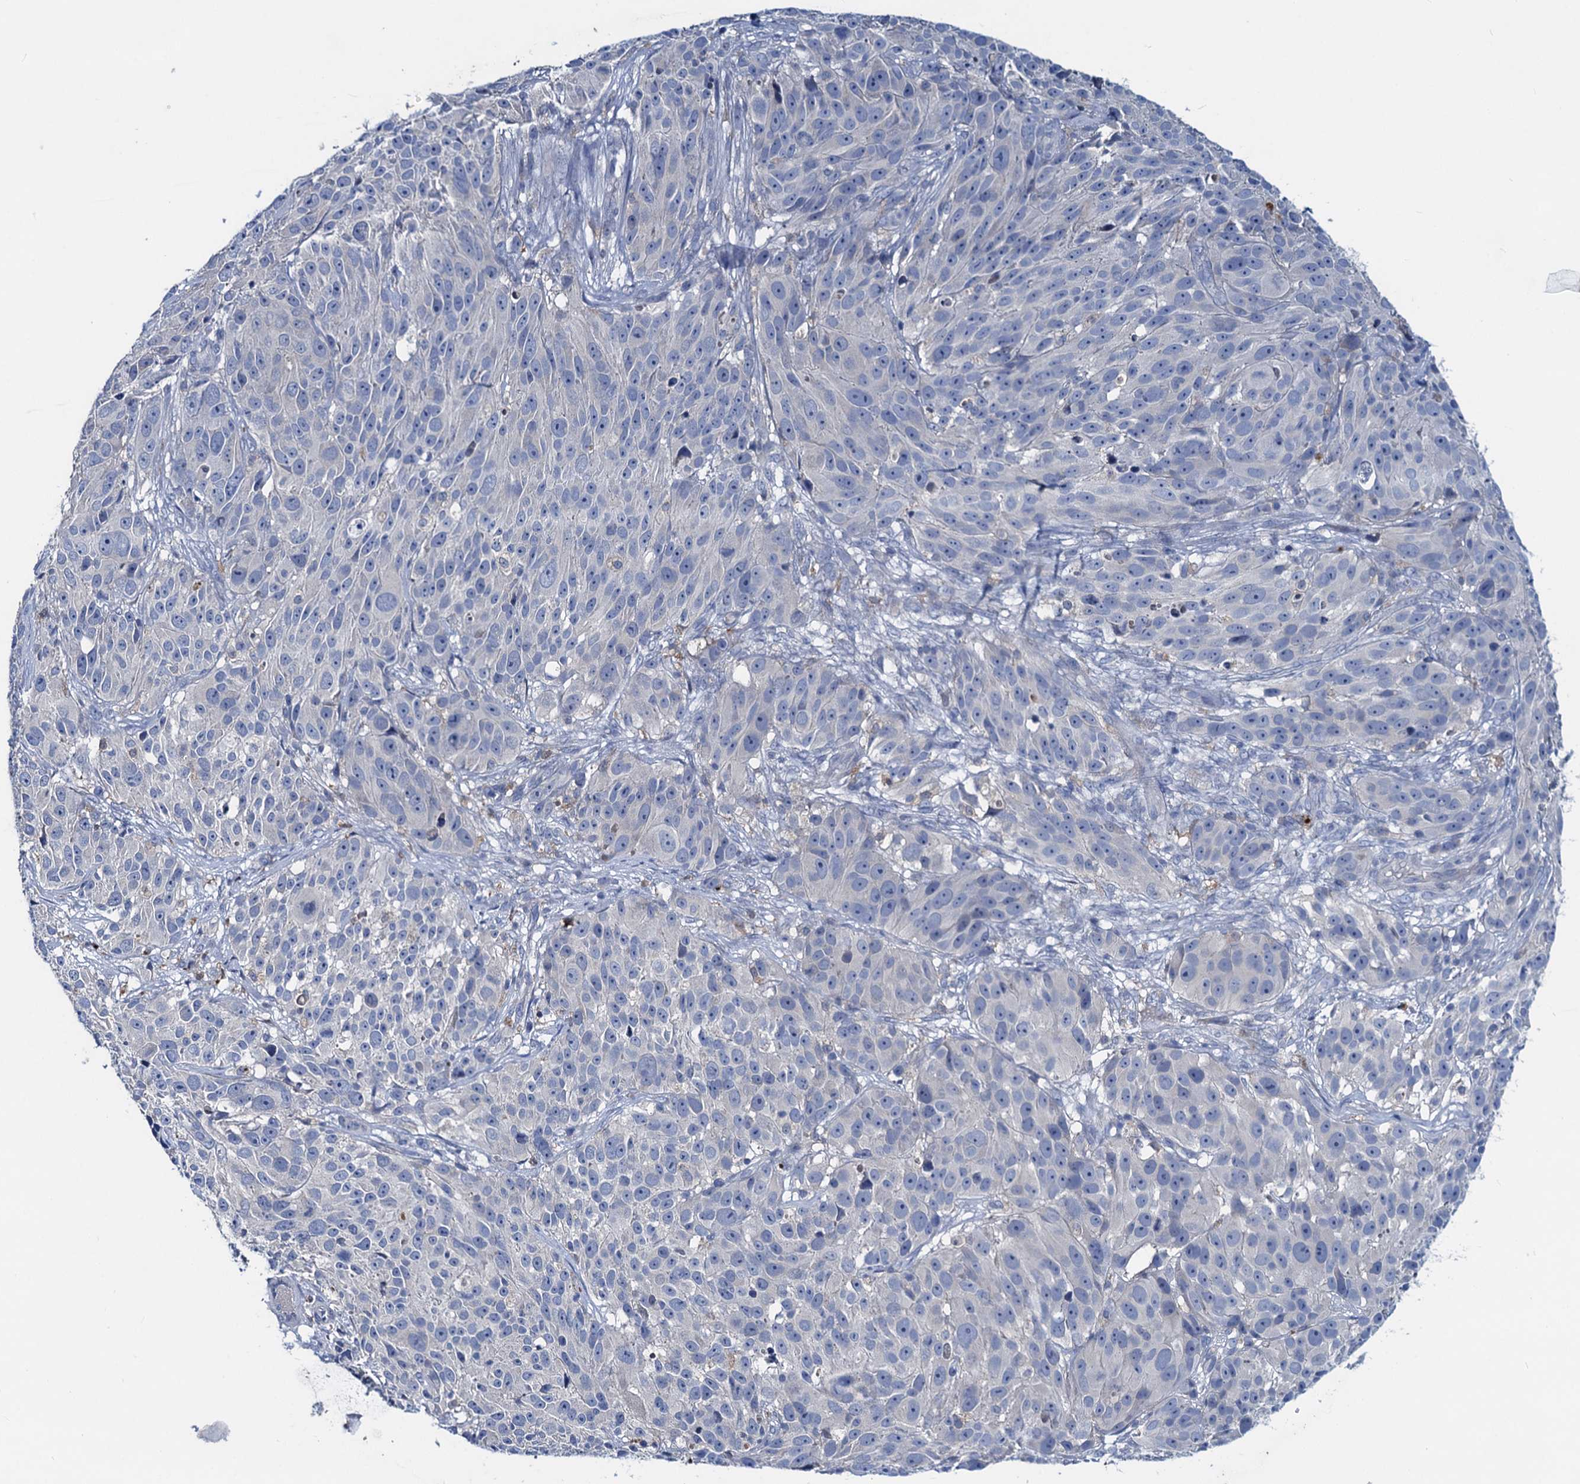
{"staining": {"intensity": "negative", "quantity": "none", "location": "none"}, "tissue": "melanoma", "cell_type": "Tumor cells", "image_type": "cancer", "snomed": [{"axis": "morphology", "description": "Malignant melanoma, NOS"}, {"axis": "topography", "description": "Skin"}], "caption": "Immunohistochemistry photomicrograph of neoplastic tissue: human melanoma stained with DAB (3,3'-diaminobenzidine) displays no significant protein expression in tumor cells.", "gene": "RTKN2", "patient": {"sex": "male", "age": 84}}